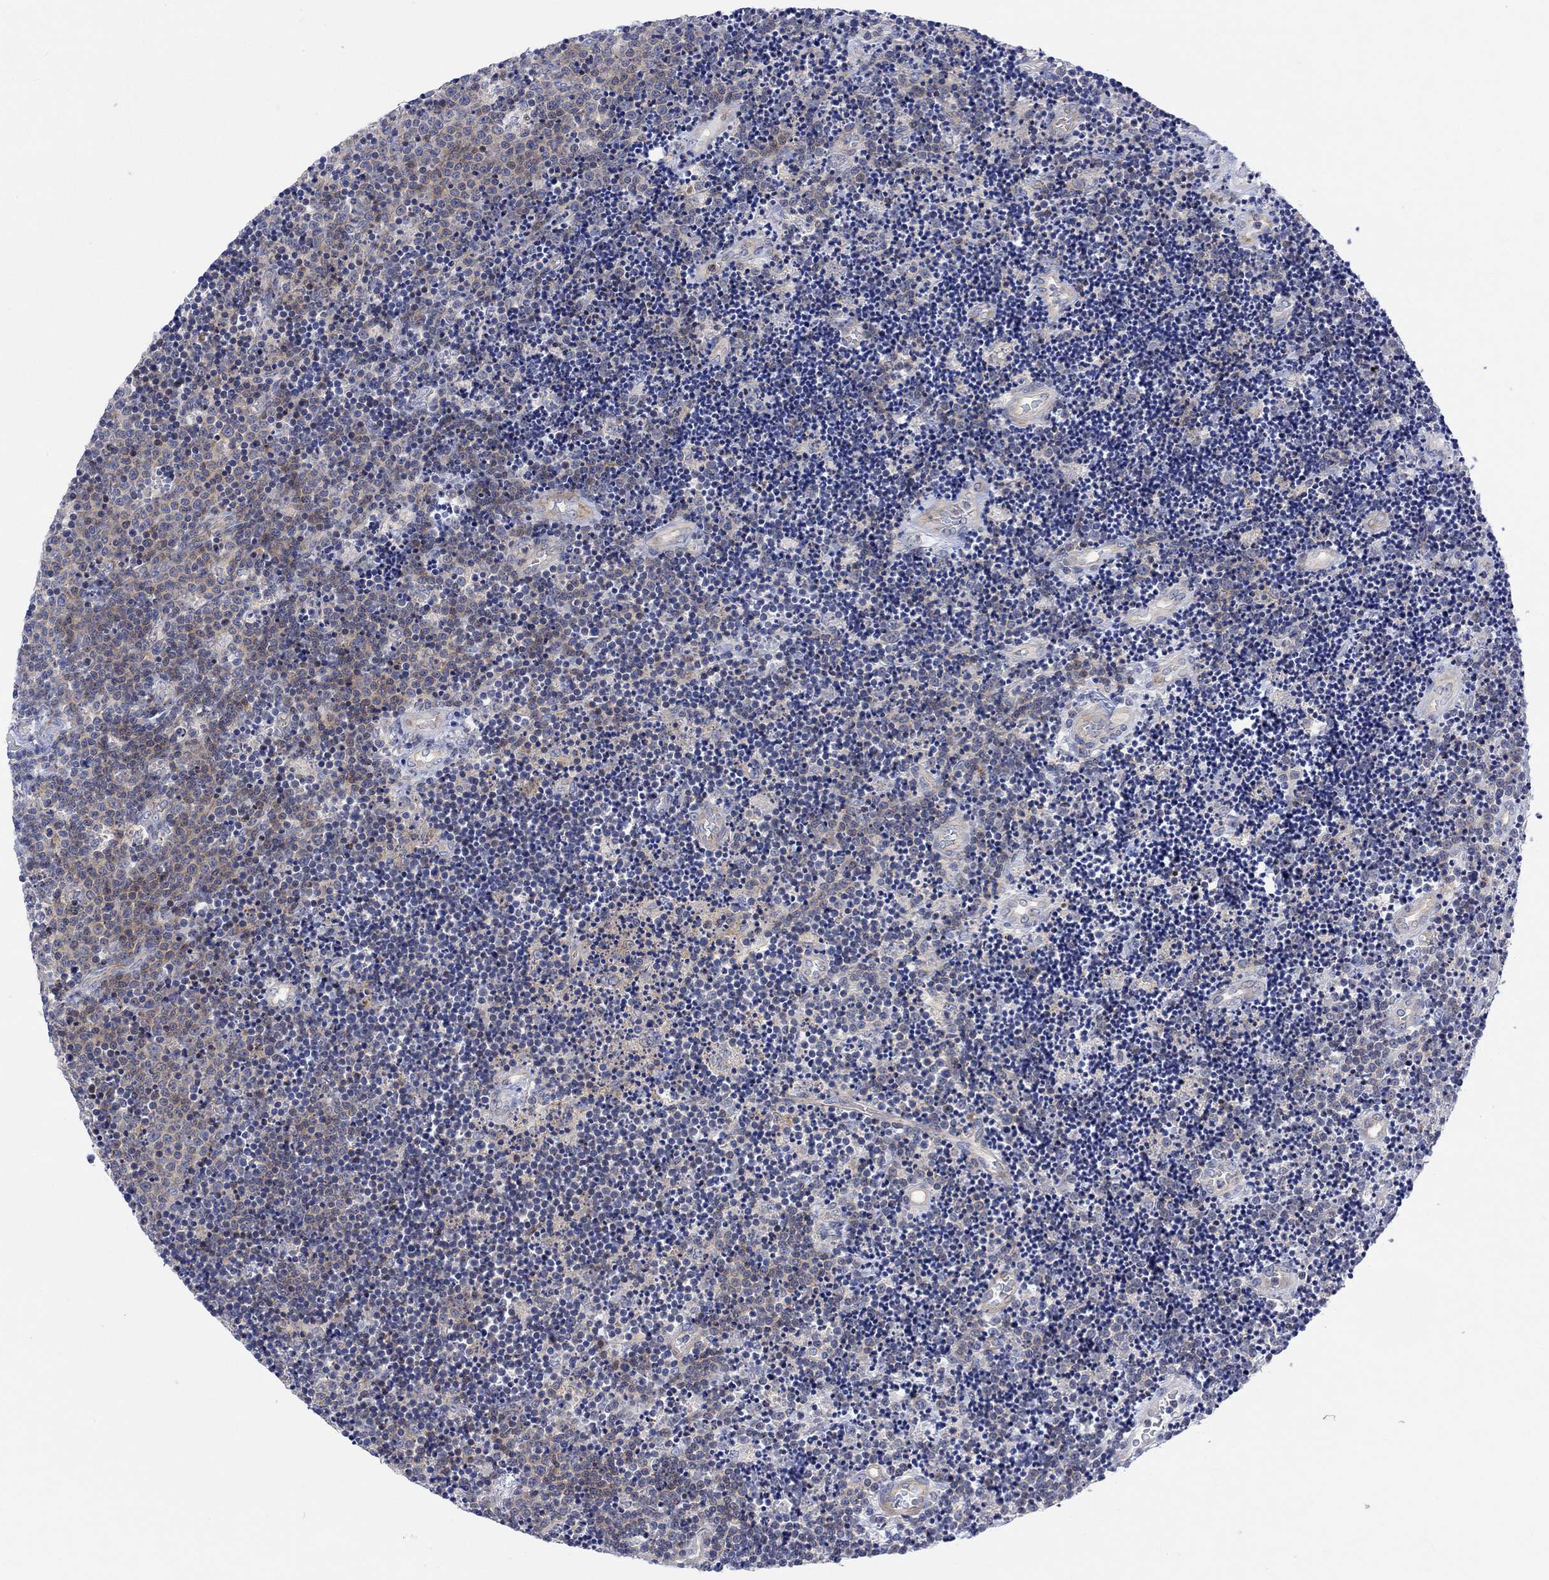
{"staining": {"intensity": "negative", "quantity": "none", "location": "none"}, "tissue": "lymphoma", "cell_type": "Tumor cells", "image_type": "cancer", "snomed": [{"axis": "morphology", "description": "Malignant lymphoma, non-Hodgkin's type, Low grade"}, {"axis": "topography", "description": "Brain"}], "caption": "Immunohistochemical staining of malignant lymphoma, non-Hodgkin's type (low-grade) displays no significant staining in tumor cells.", "gene": "ARSK", "patient": {"sex": "female", "age": 66}}